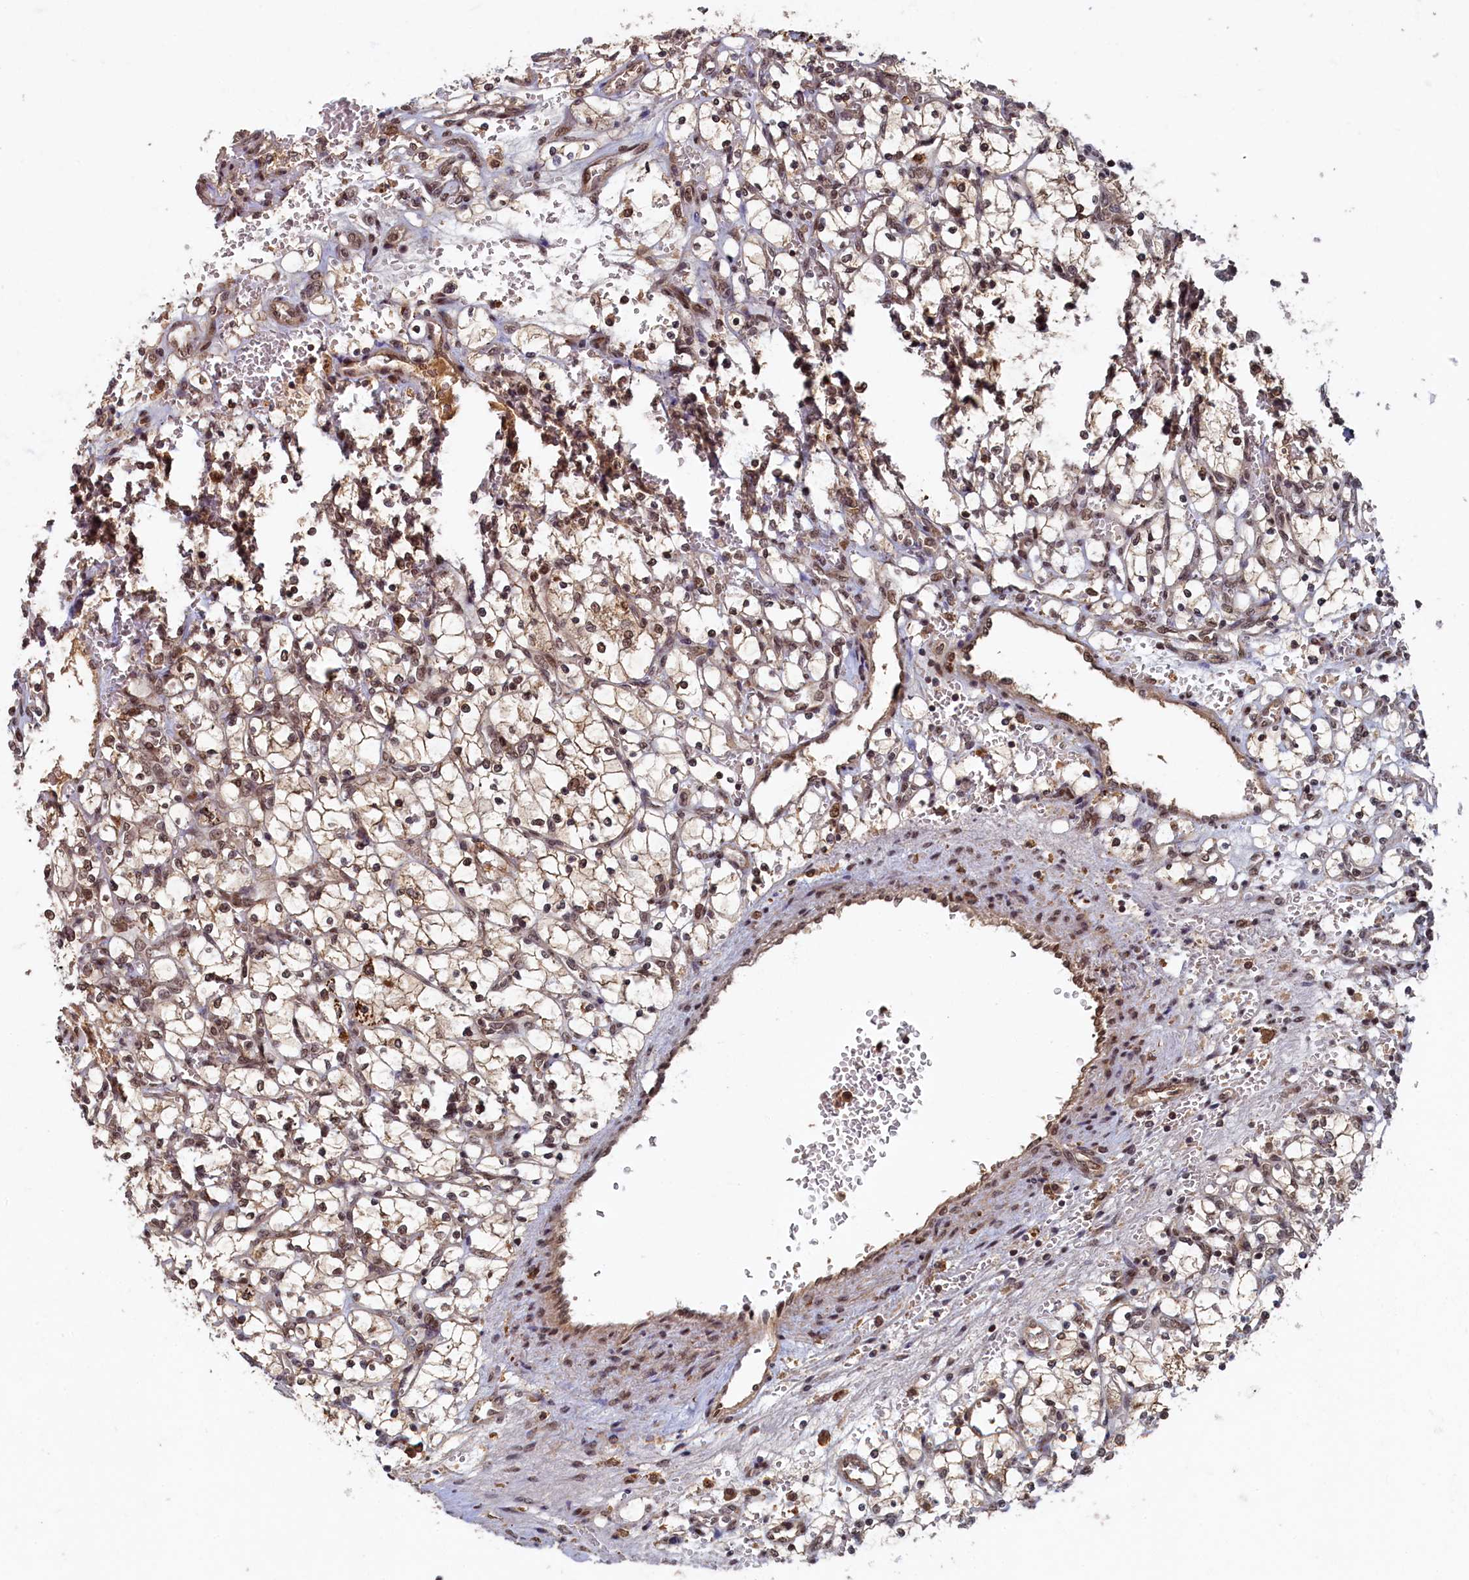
{"staining": {"intensity": "moderate", "quantity": "25%-75%", "location": "cytoplasmic/membranous,nuclear"}, "tissue": "renal cancer", "cell_type": "Tumor cells", "image_type": "cancer", "snomed": [{"axis": "morphology", "description": "Adenocarcinoma, NOS"}, {"axis": "topography", "description": "Kidney"}], "caption": "IHC micrograph of human adenocarcinoma (renal) stained for a protein (brown), which demonstrates medium levels of moderate cytoplasmic/membranous and nuclear expression in approximately 25%-75% of tumor cells.", "gene": "BRCA1", "patient": {"sex": "female", "age": 69}}